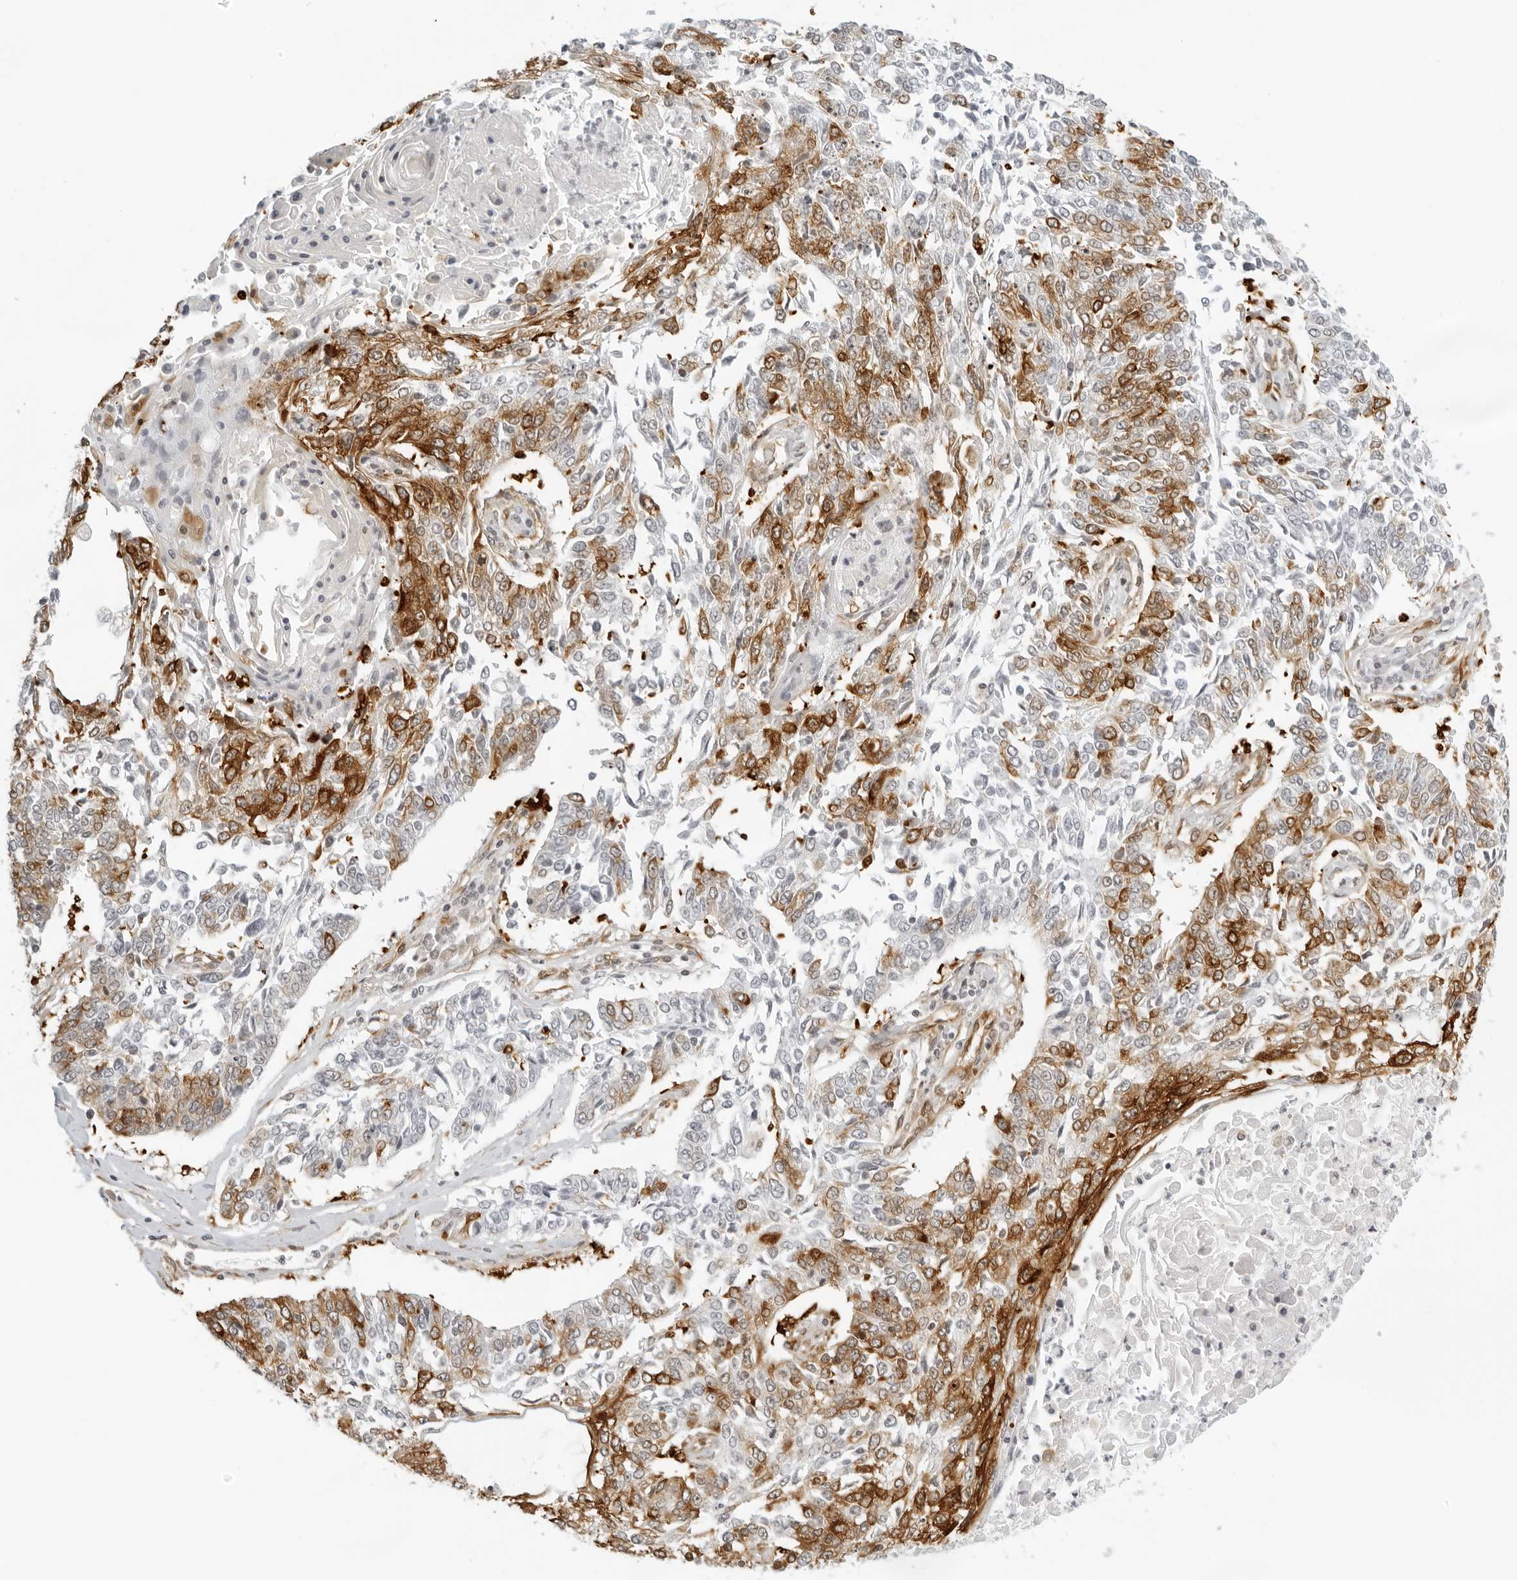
{"staining": {"intensity": "moderate", "quantity": "25%-75%", "location": "cytoplasmic/membranous"}, "tissue": "lung cancer", "cell_type": "Tumor cells", "image_type": "cancer", "snomed": [{"axis": "morphology", "description": "Normal tissue, NOS"}, {"axis": "morphology", "description": "Squamous cell carcinoma, NOS"}, {"axis": "topography", "description": "Cartilage tissue"}, {"axis": "topography", "description": "Bronchus"}, {"axis": "topography", "description": "Lung"}, {"axis": "topography", "description": "Peripheral nerve tissue"}], "caption": "Lung squamous cell carcinoma was stained to show a protein in brown. There is medium levels of moderate cytoplasmic/membranous expression in approximately 25%-75% of tumor cells.", "gene": "EIF4G1", "patient": {"sex": "female", "age": 49}}